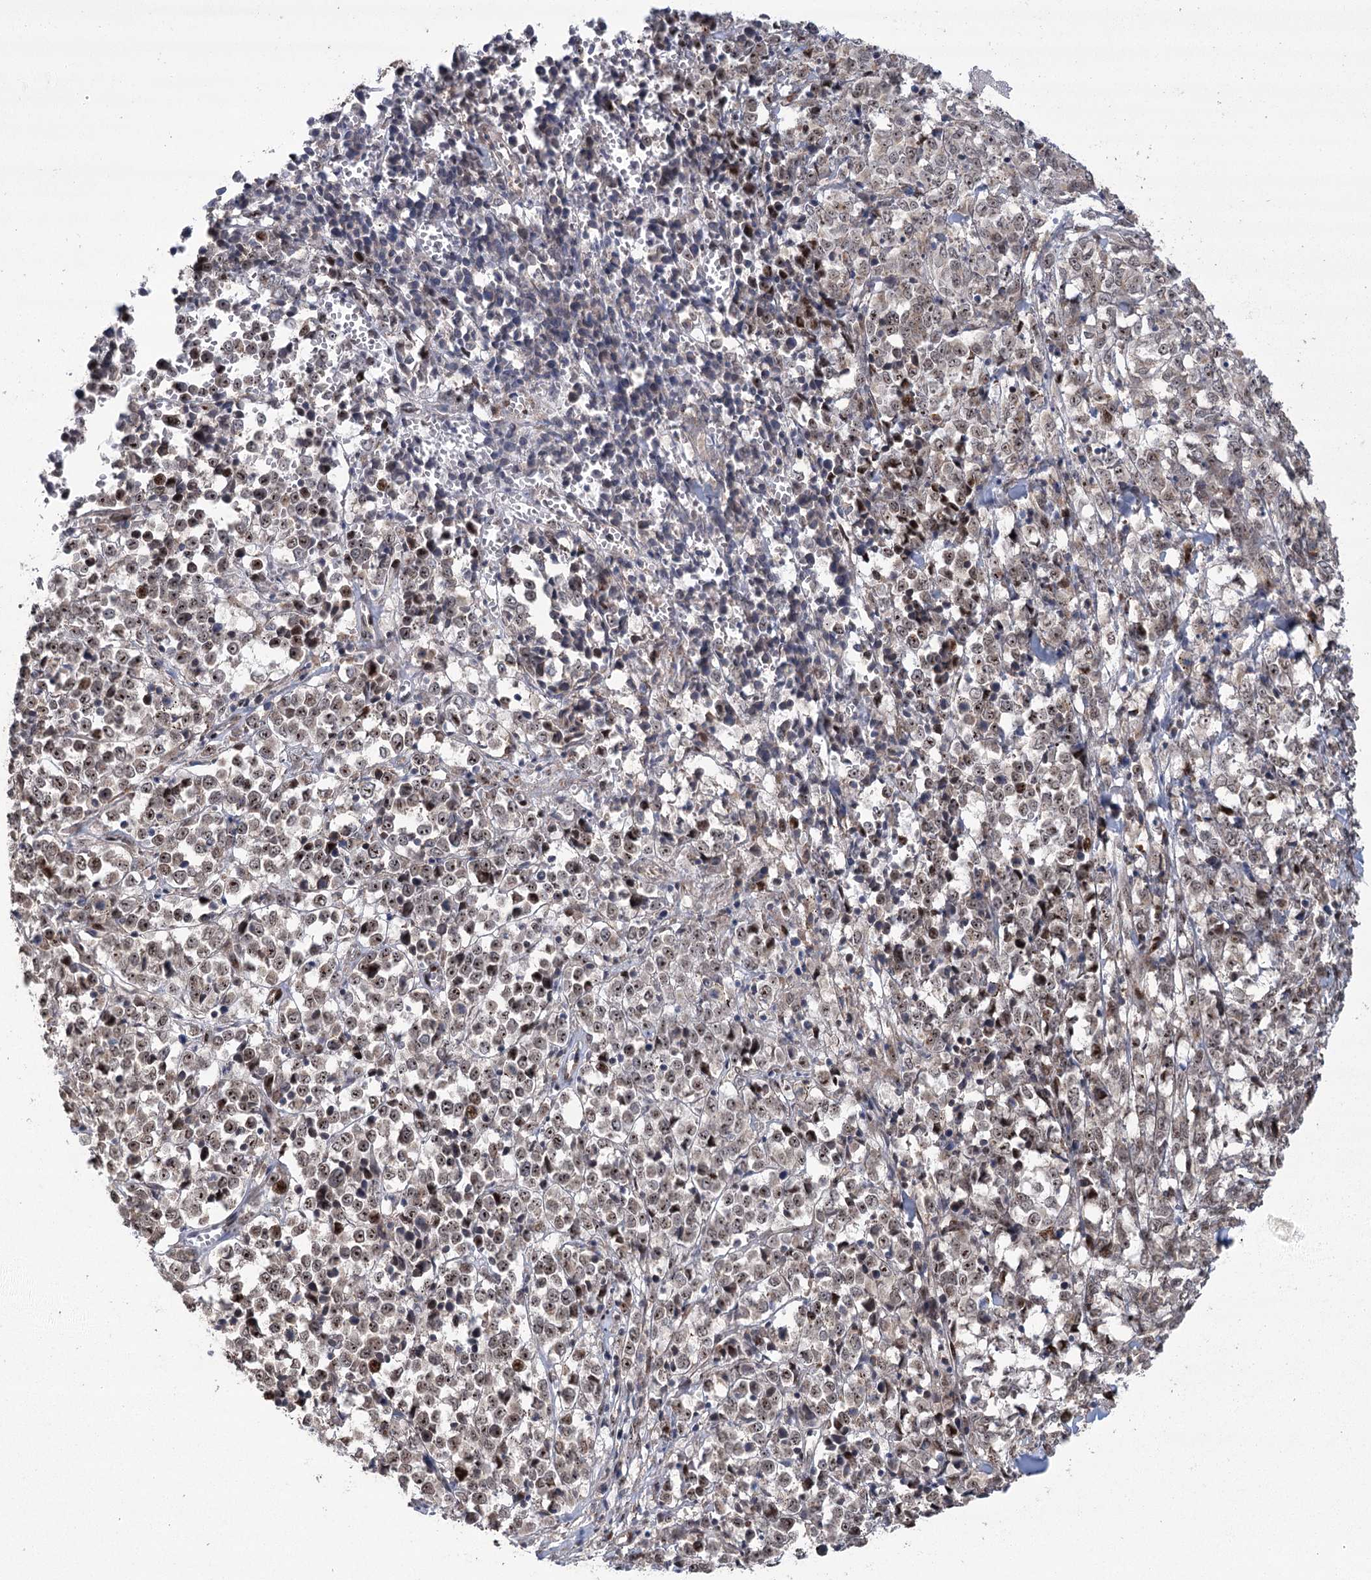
{"staining": {"intensity": "weak", "quantity": ">75%", "location": "nuclear"}, "tissue": "melanoma", "cell_type": "Tumor cells", "image_type": "cancer", "snomed": [{"axis": "morphology", "description": "Malignant melanoma, NOS"}, {"axis": "topography", "description": "Skin"}], "caption": "A histopathology image of melanoma stained for a protein demonstrates weak nuclear brown staining in tumor cells. The protein of interest is stained brown, and the nuclei are stained in blue (DAB IHC with brightfield microscopy, high magnification).", "gene": "PARM1", "patient": {"sex": "female", "age": 72}}